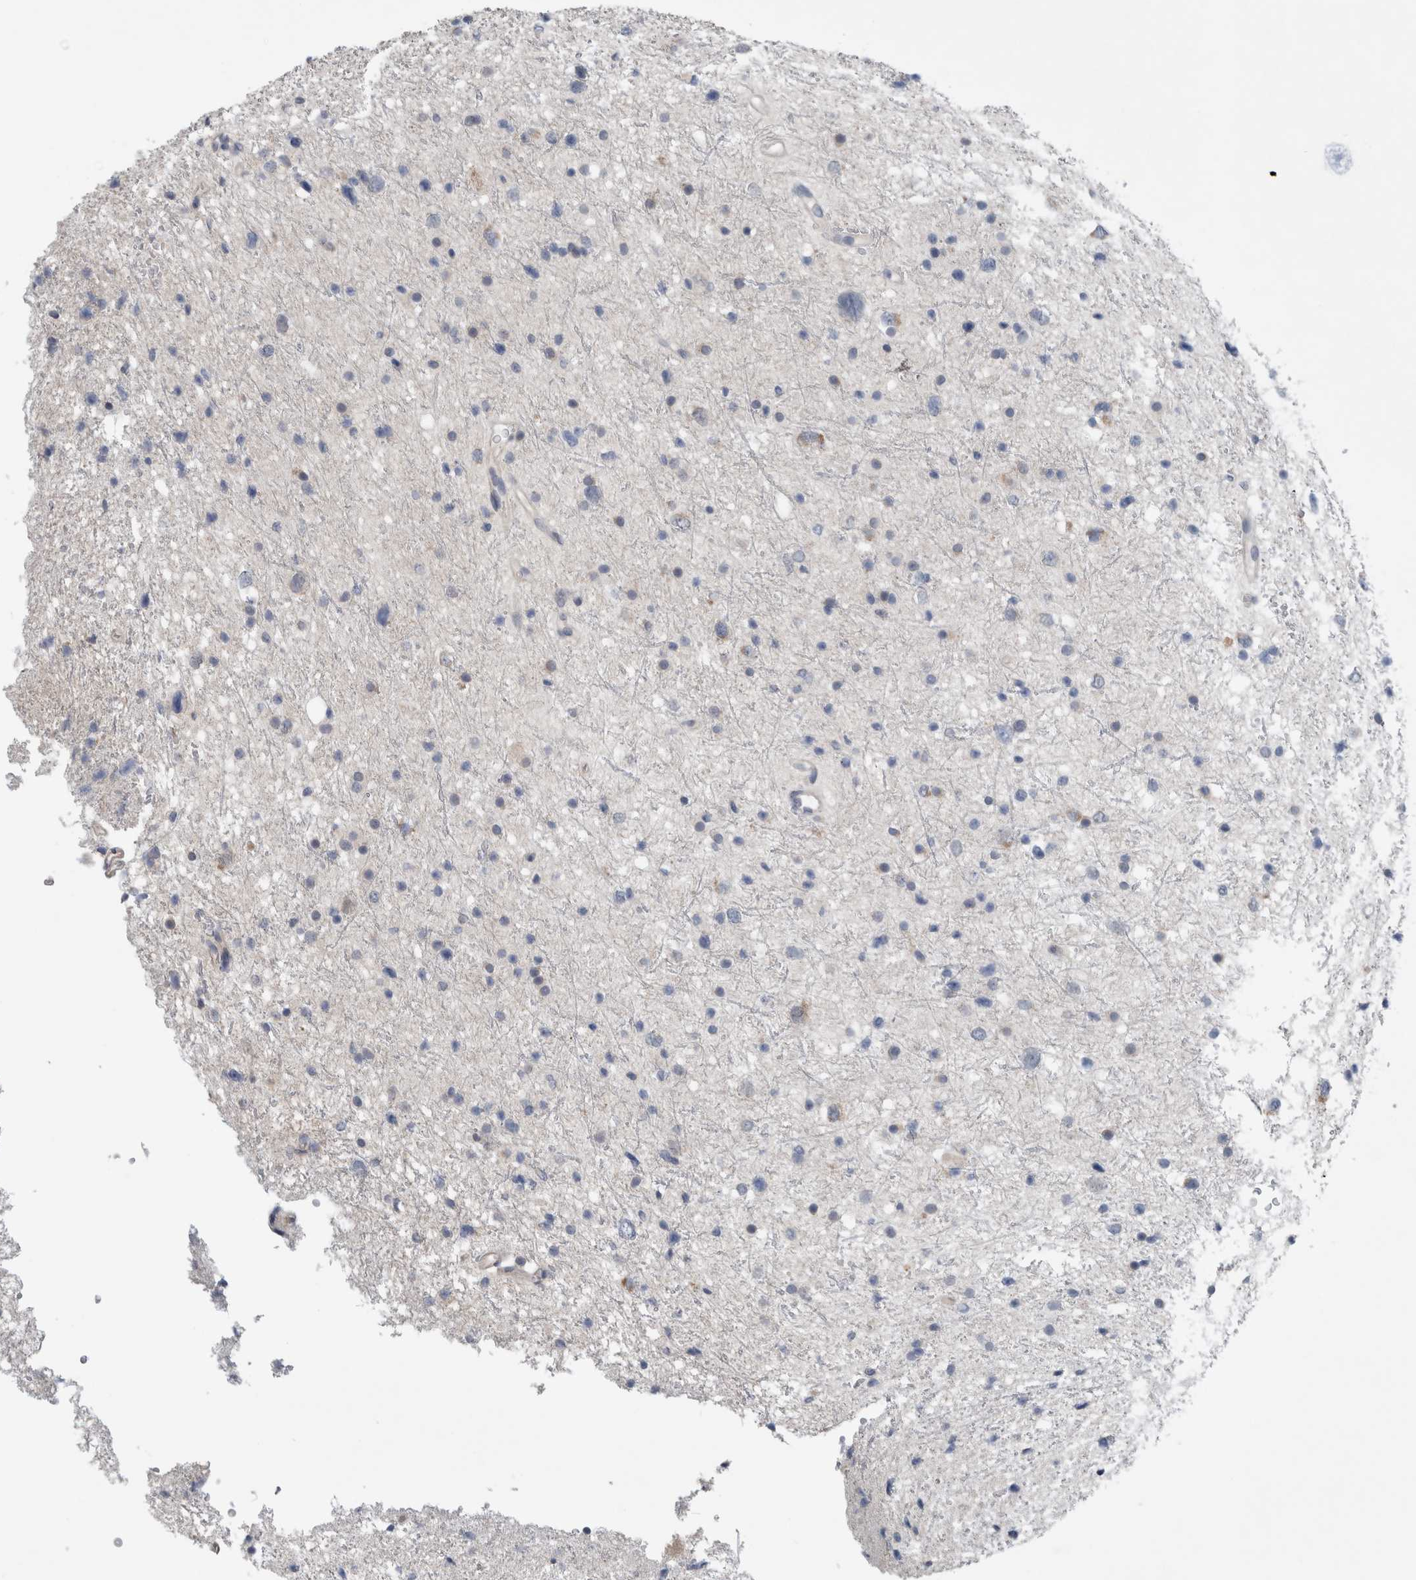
{"staining": {"intensity": "negative", "quantity": "none", "location": "none"}, "tissue": "glioma", "cell_type": "Tumor cells", "image_type": "cancer", "snomed": [{"axis": "morphology", "description": "Glioma, malignant, Low grade"}, {"axis": "topography", "description": "Brain"}], "caption": "Immunohistochemical staining of human low-grade glioma (malignant) exhibits no significant expression in tumor cells. Nuclei are stained in blue.", "gene": "CRNN", "patient": {"sex": "female", "age": 37}}